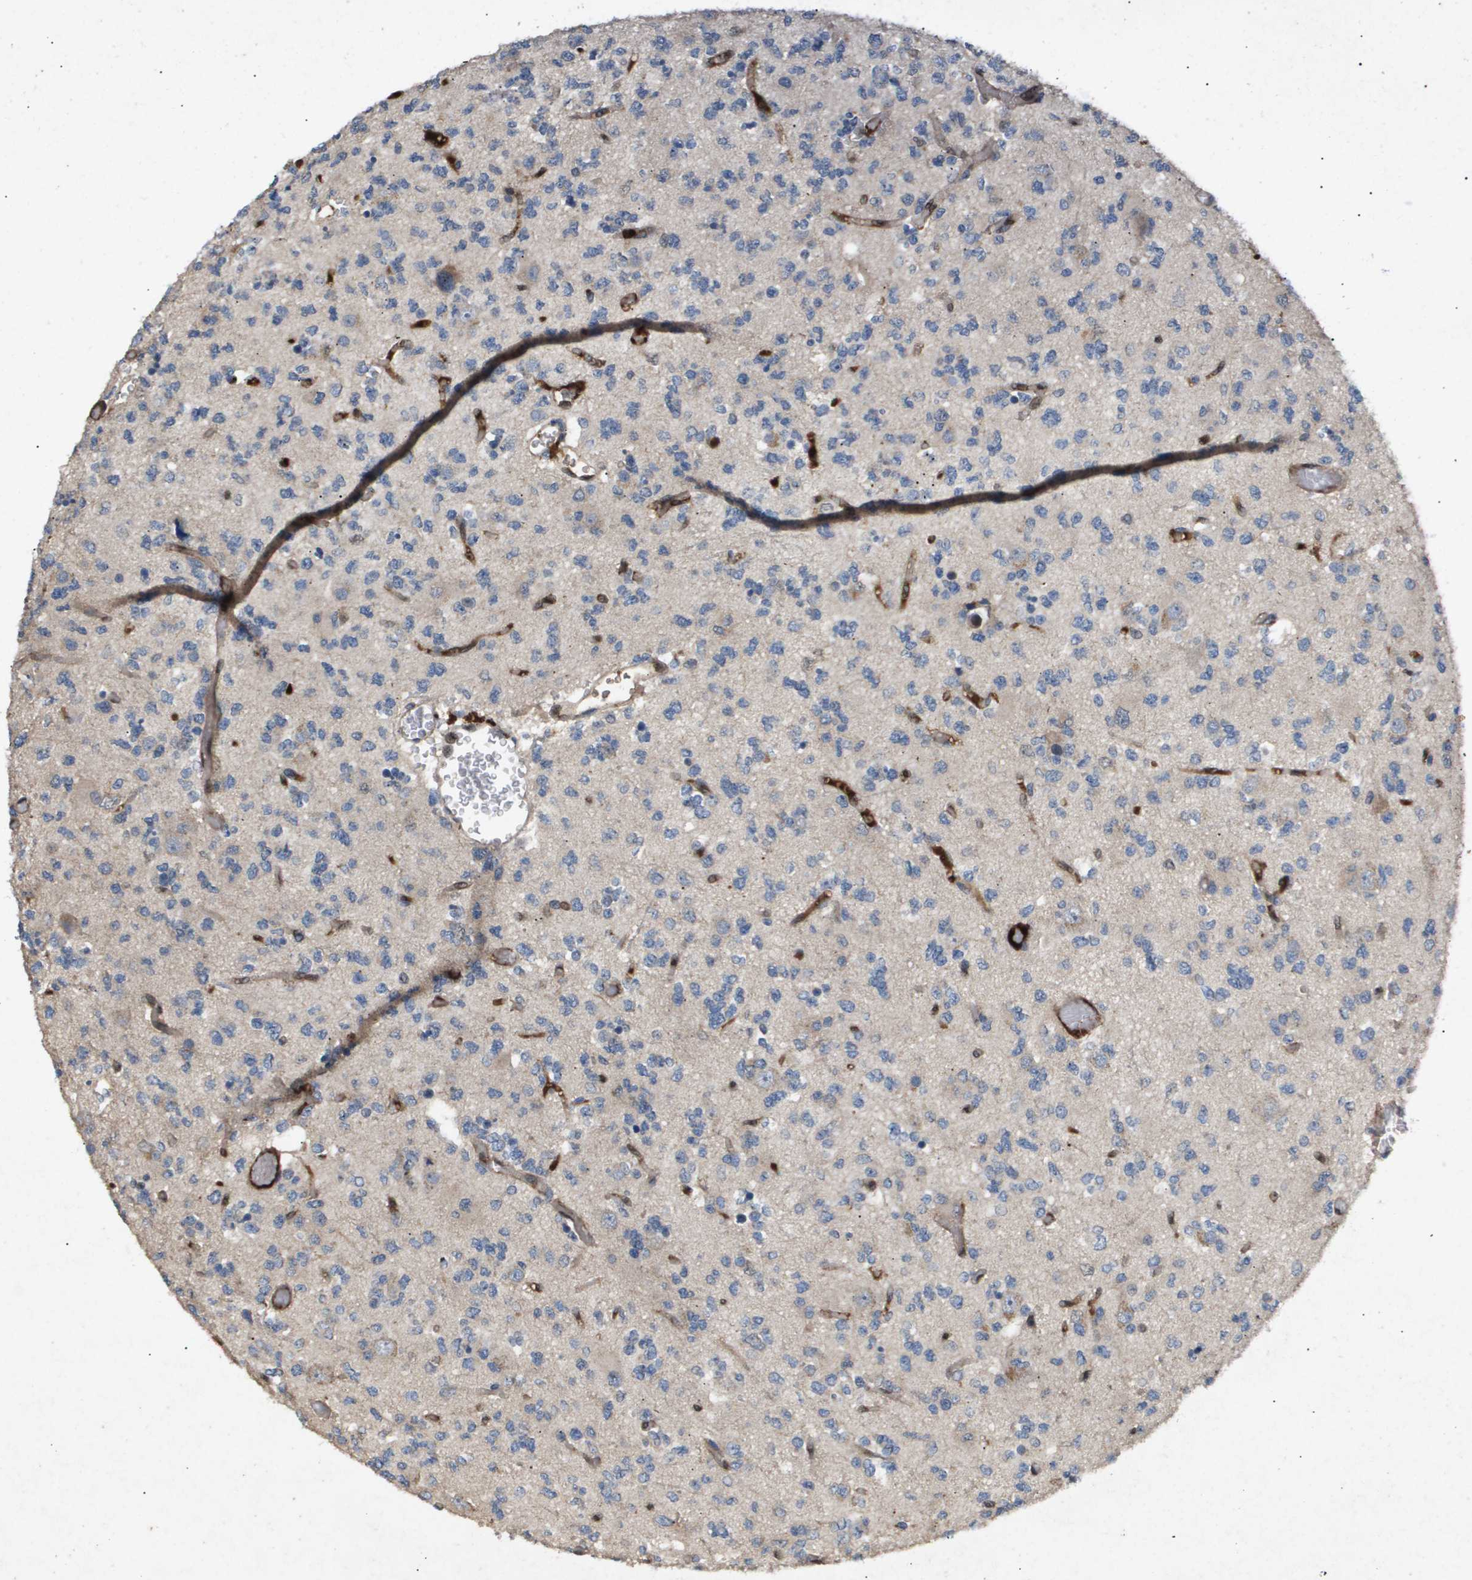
{"staining": {"intensity": "negative", "quantity": "none", "location": "none"}, "tissue": "glioma", "cell_type": "Tumor cells", "image_type": "cancer", "snomed": [{"axis": "morphology", "description": "Glioma, malignant, Low grade"}, {"axis": "topography", "description": "Brain"}], "caption": "This micrograph is of malignant glioma (low-grade) stained with immunohistochemistry (IHC) to label a protein in brown with the nuclei are counter-stained blue. There is no staining in tumor cells. Brightfield microscopy of IHC stained with DAB (brown) and hematoxylin (blue), captured at high magnification.", "gene": "ERG", "patient": {"sex": "male", "age": 38}}